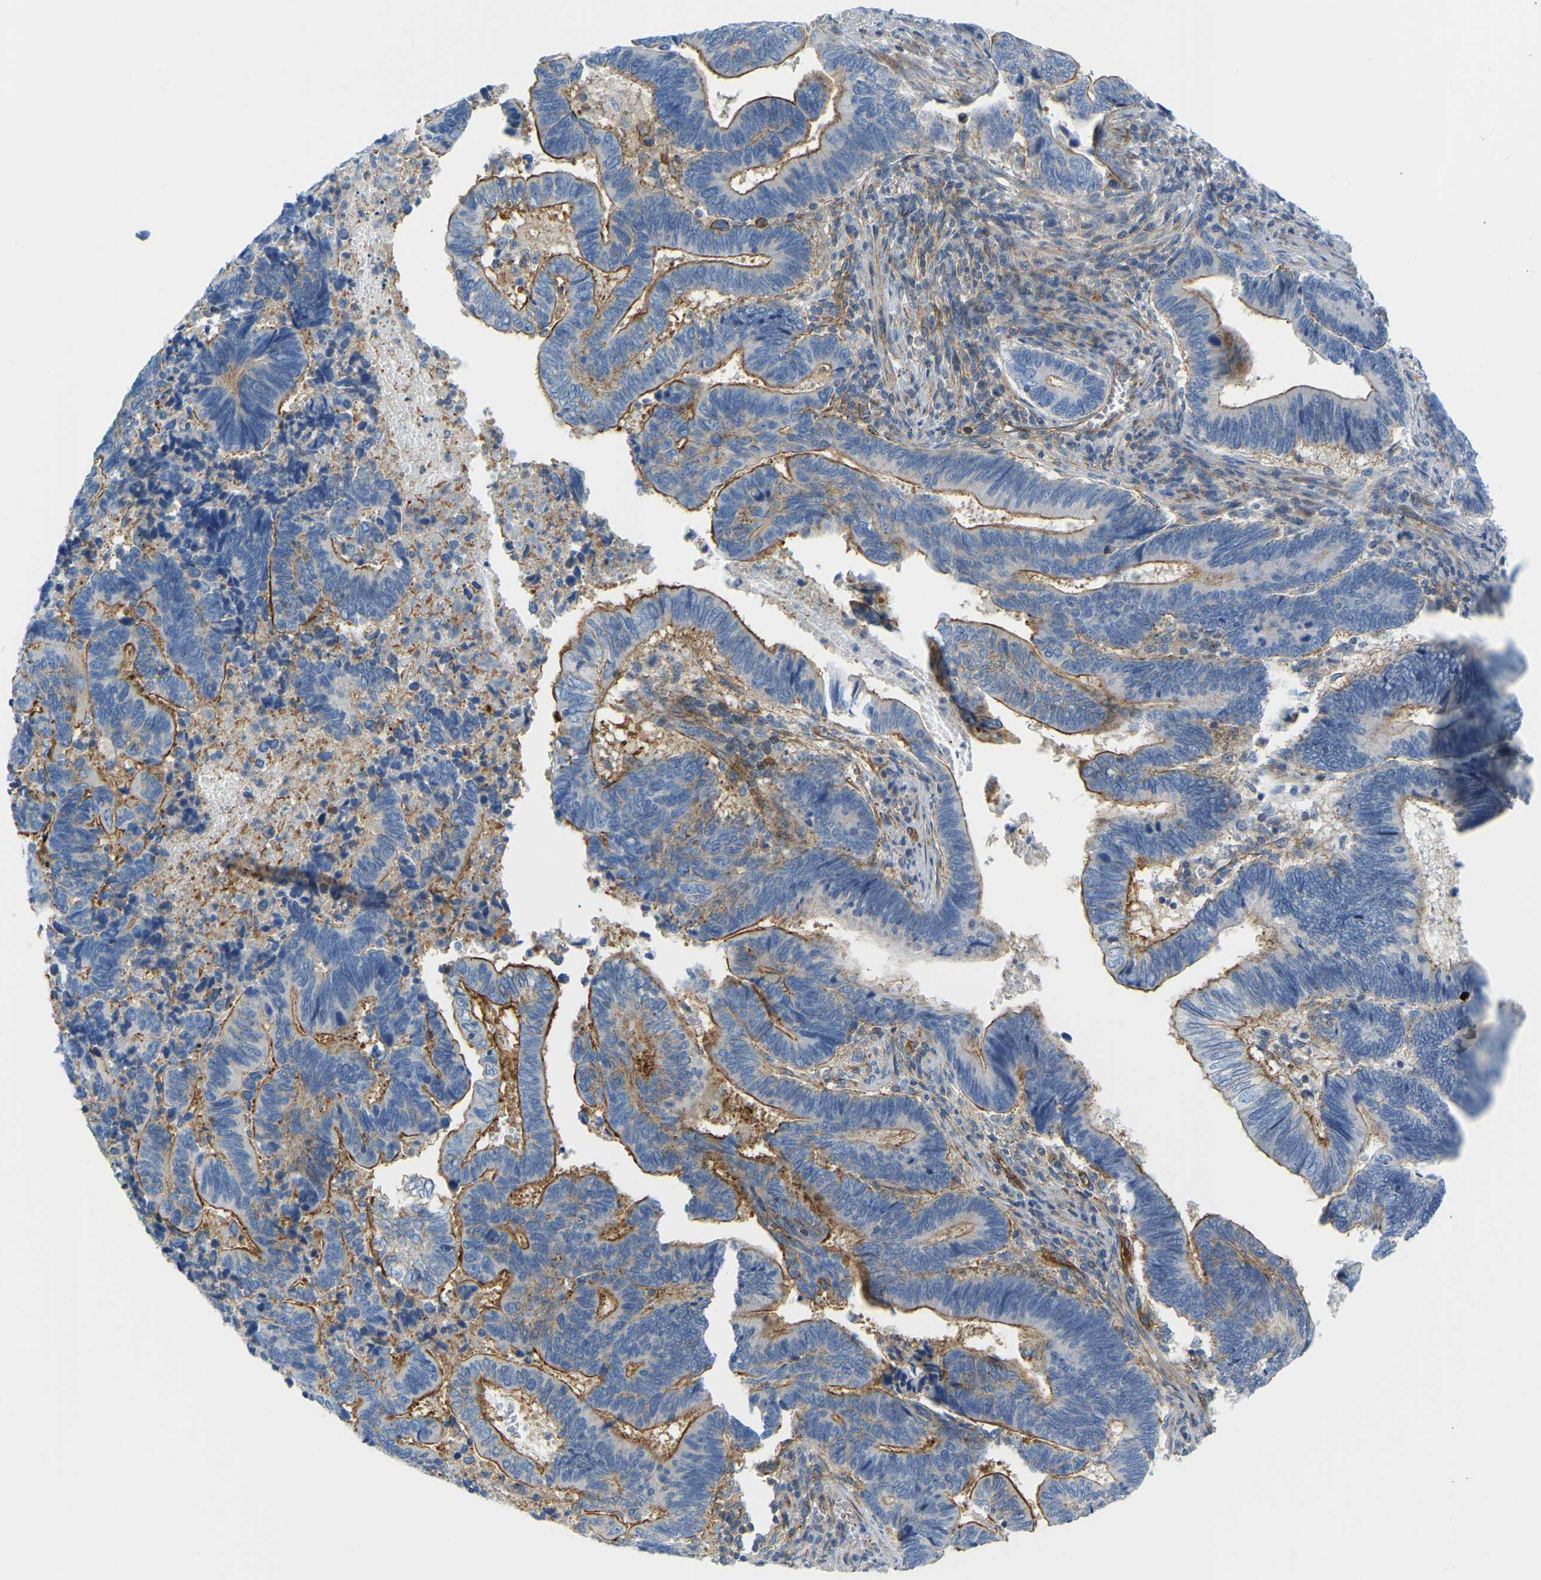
{"staining": {"intensity": "moderate", "quantity": ">75%", "location": "cytoplasmic/membranous"}, "tissue": "pancreatic cancer", "cell_type": "Tumor cells", "image_type": "cancer", "snomed": [{"axis": "morphology", "description": "Adenocarcinoma, NOS"}, {"axis": "topography", "description": "Pancreas"}], "caption": "Pancreatic cancer (adenocarcinoma) tissue reveals moderate cytoplasmic/membranous expression in approximately >75% of tumor cells, visualized by immunohistochemistry.", "gene": "MYL3", "patient": {"sex": "female", "age": 70}}